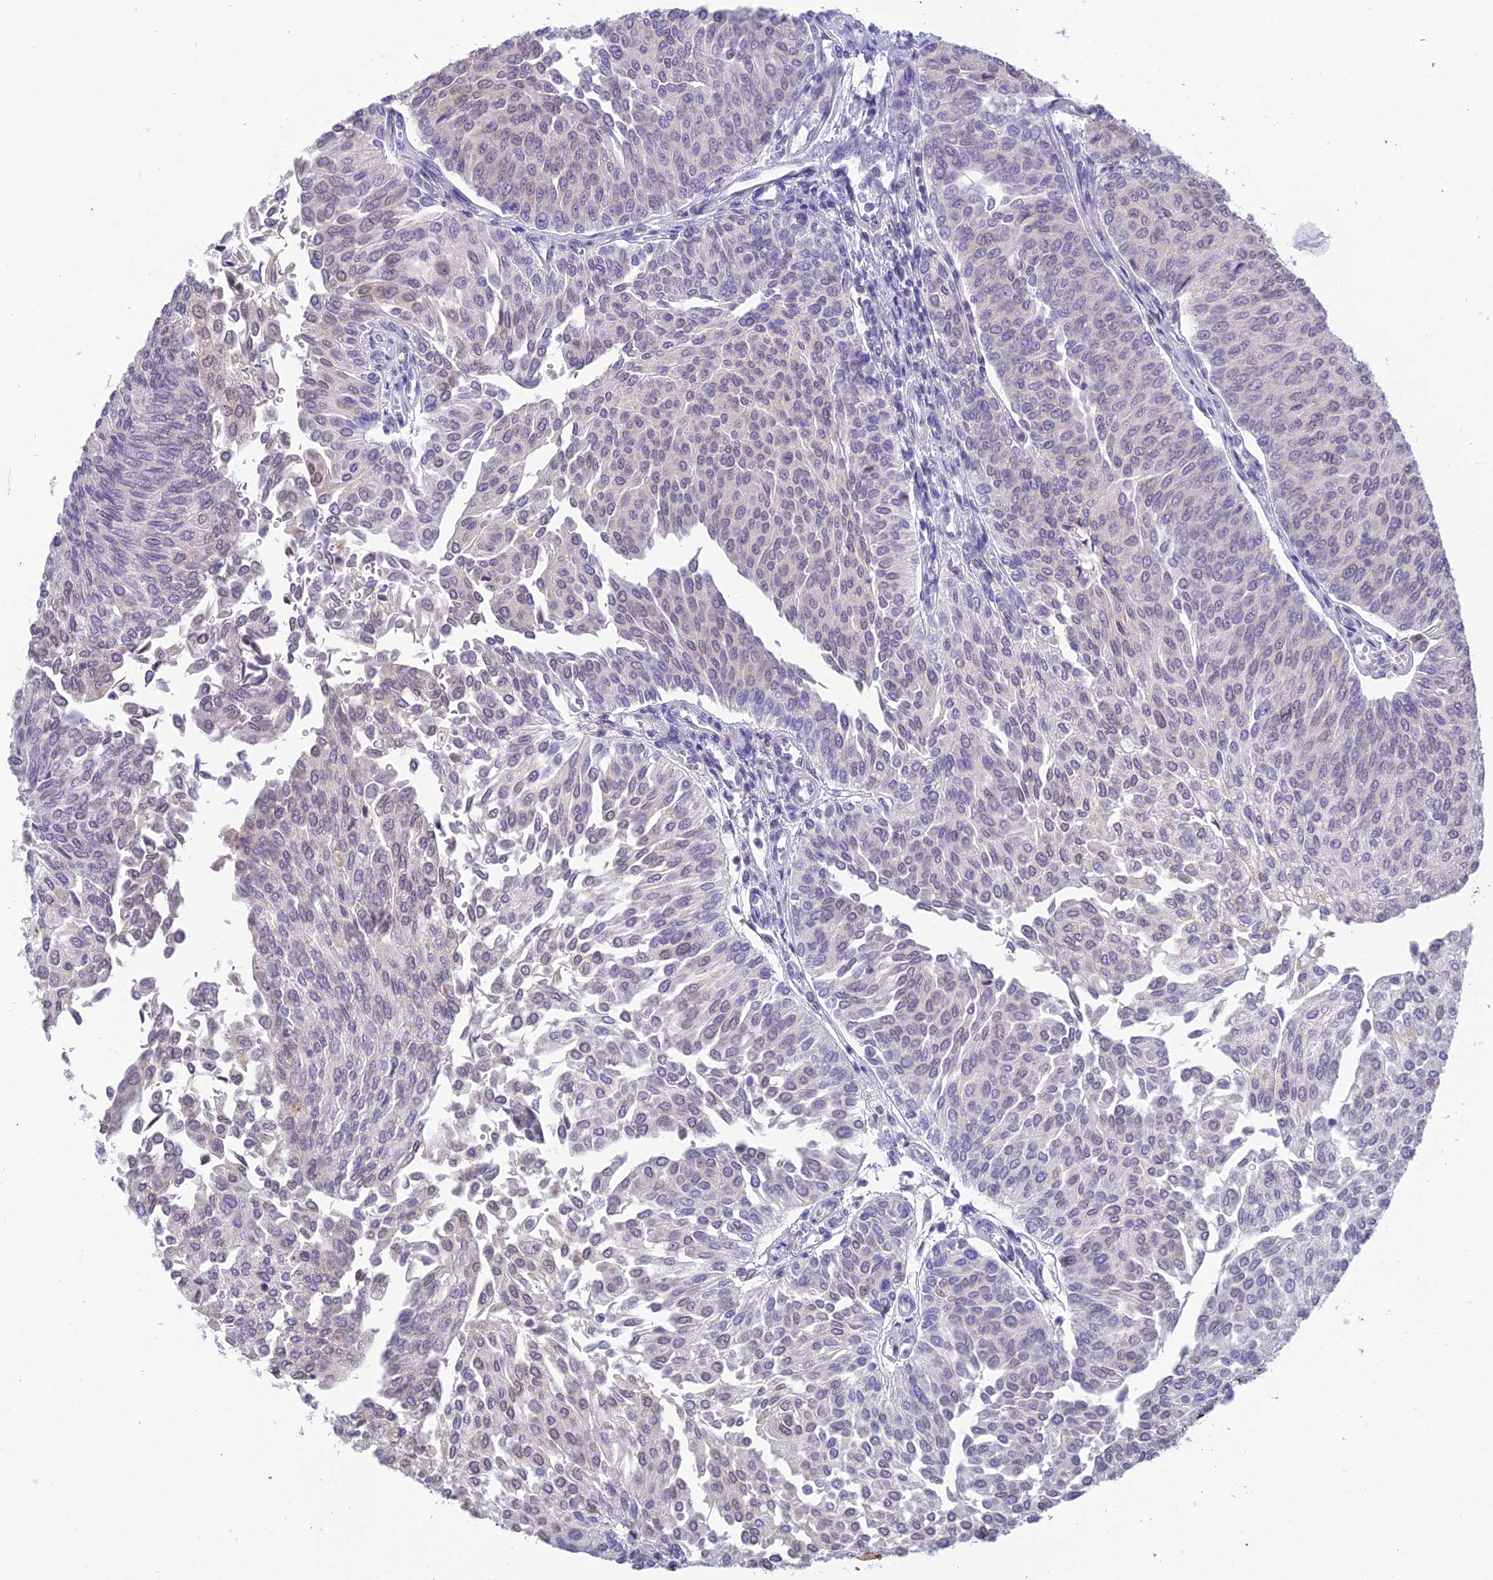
{"staining": {"intensity": "negative", "quantity": "none", "location": "none"}, "tissue": "urothelial cancer", "cell_type": "Tumor cells", "image_type": "cancer", "snomed": [{"axis": "morphology", "description": "Urothelial carcinoma, High grade"}, {"axis": "topography", "description": "Urinary bladder"}], "caption": "This image is of high-grade urothelial carcinoma stained with IHC to label a protein in brown with the nuclei are counter-stained blue. There is no positivity in tumor cells.", "gene": "BMT2", "patient": {"sex": "female", "age": 79}}